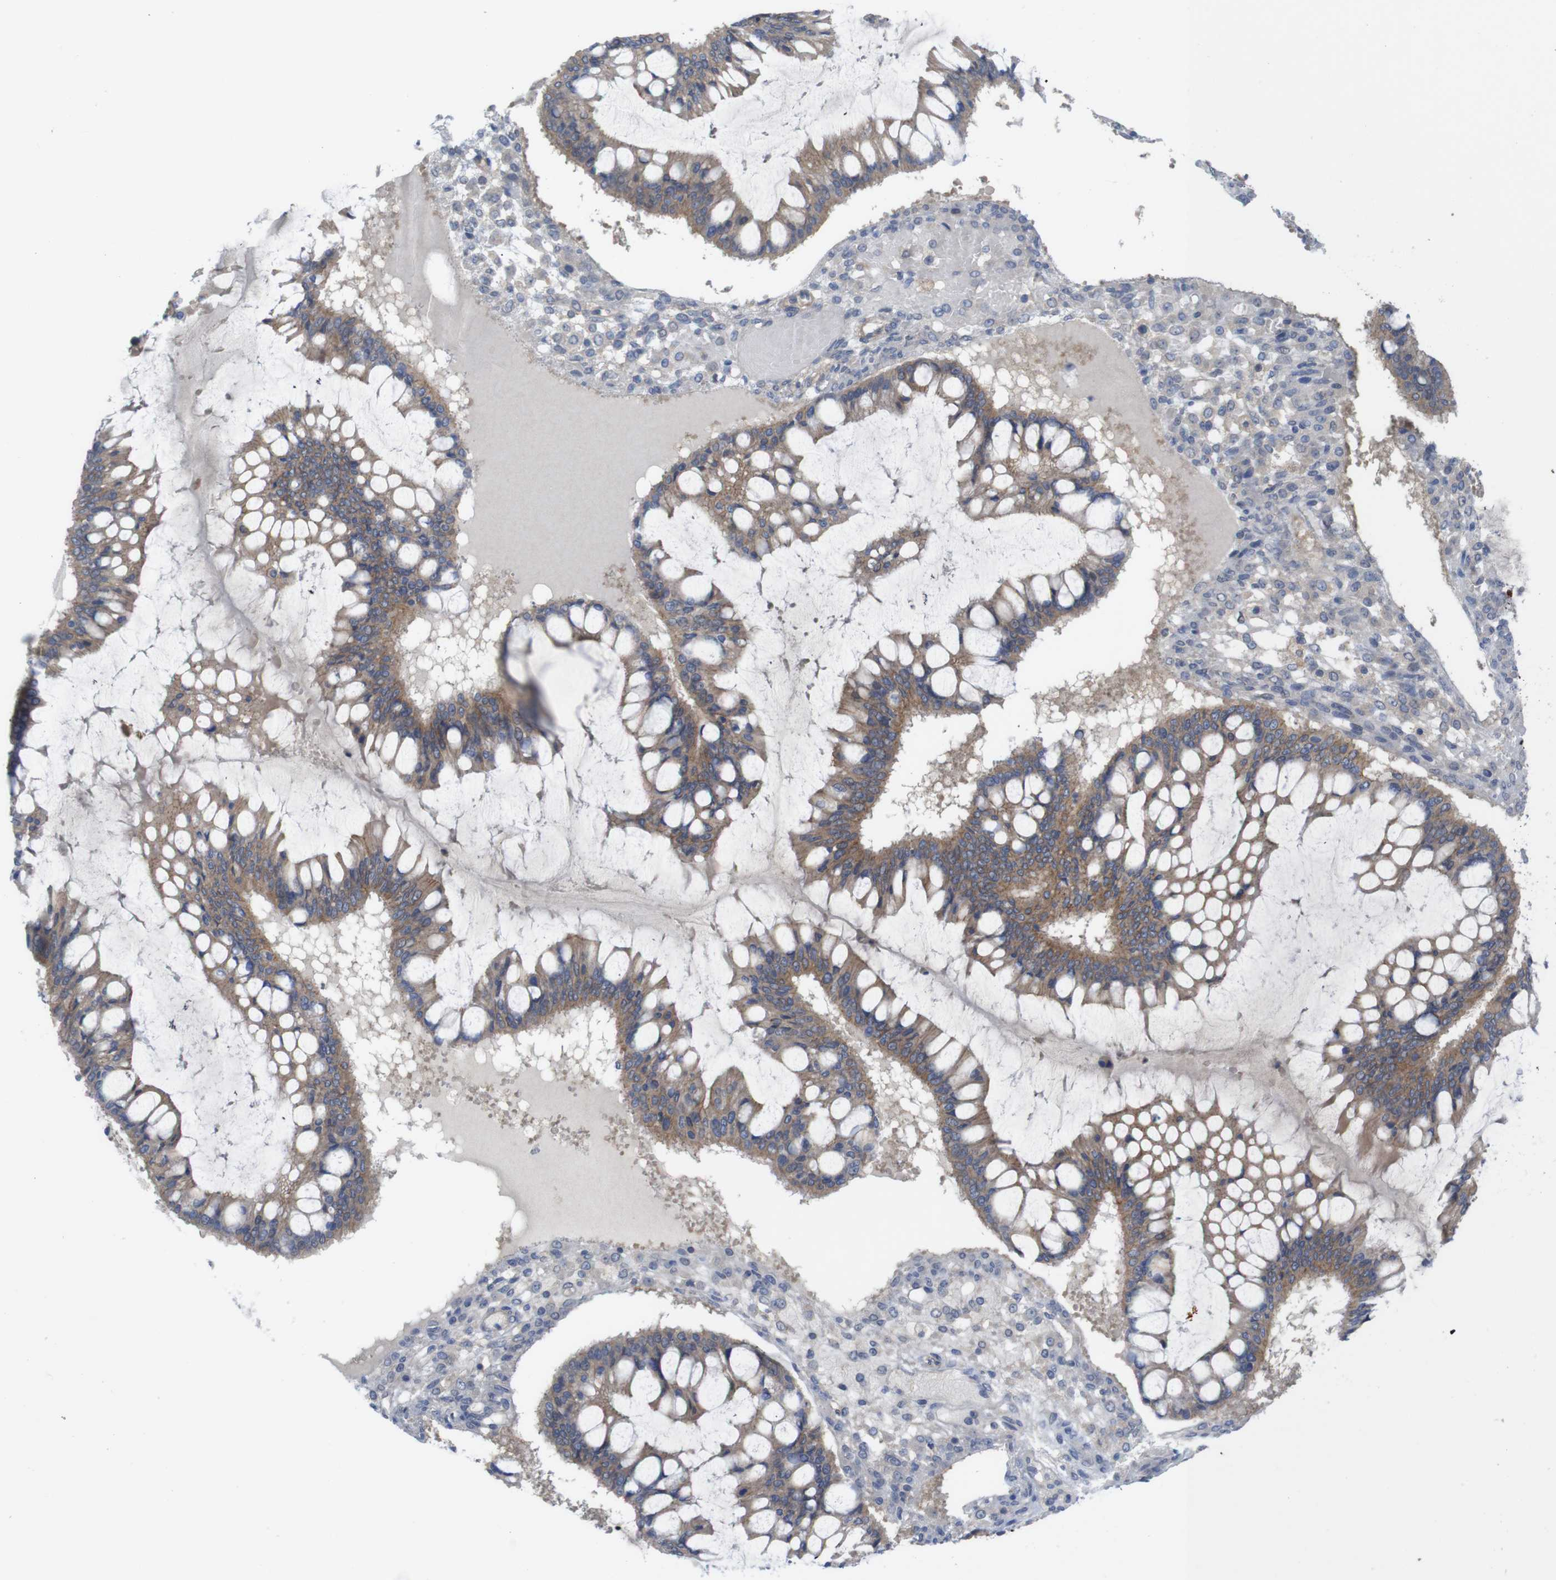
{"staining": {"intensity": "moderate", "quantity": ">75%", "location": "cytoplasmic/membranous"}, "tissue": "ovarian cancer", "cell_type": "Tumor cells", "image_type": "cancer", "snomed": [{"axis": "morphology", "description": "Cystadenocarcinoma, mucinous, NOS"}, {"axis": "topography", "description": "Ovary"}], "caption": "Immunohistochemical staining of ovarian cancer (mucinous cystadenocarcinoma) displays medium levels of moderate cytoplasmic/membranous protein staining in approximately >75% of tumor cells.", "gene": "KIDINS220", "patient": {"sex": "female", "age": 73}}